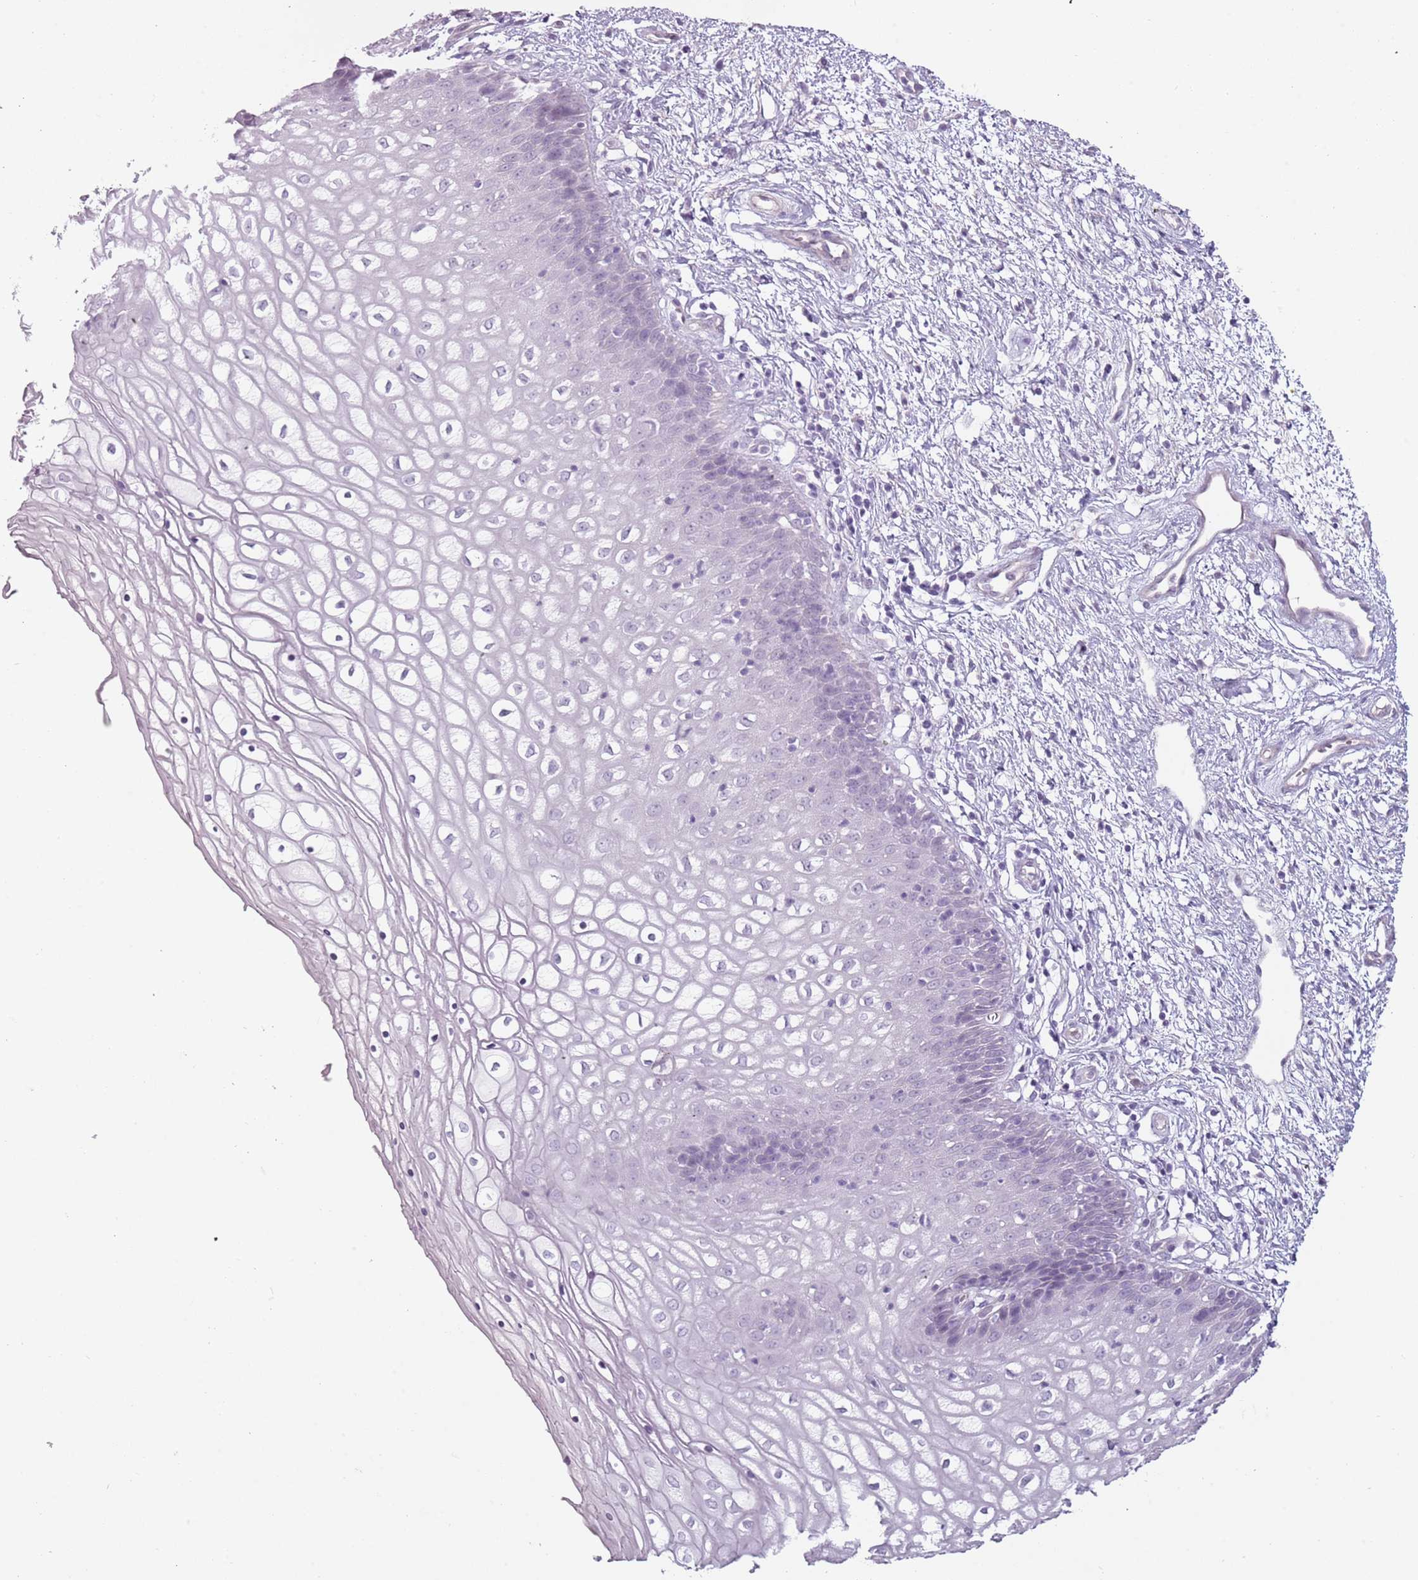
{"staining": {"intensity": "negative", "quantity": "none", "location": "none"}, "tissue": "vagina", "cell_type": "Squamous epithelial cells", "image_type": "normal", "snomed": [{"axis": "morphology", "description": "Normal tissue, NOS"}, {"axis": "topography", "description": "Vagina"}], "caption": "Squamous epithelial cells show no significant protein staining in benign vagina.", "gene": "RFX2", "patient": {"sex": "female", "age": 34}}